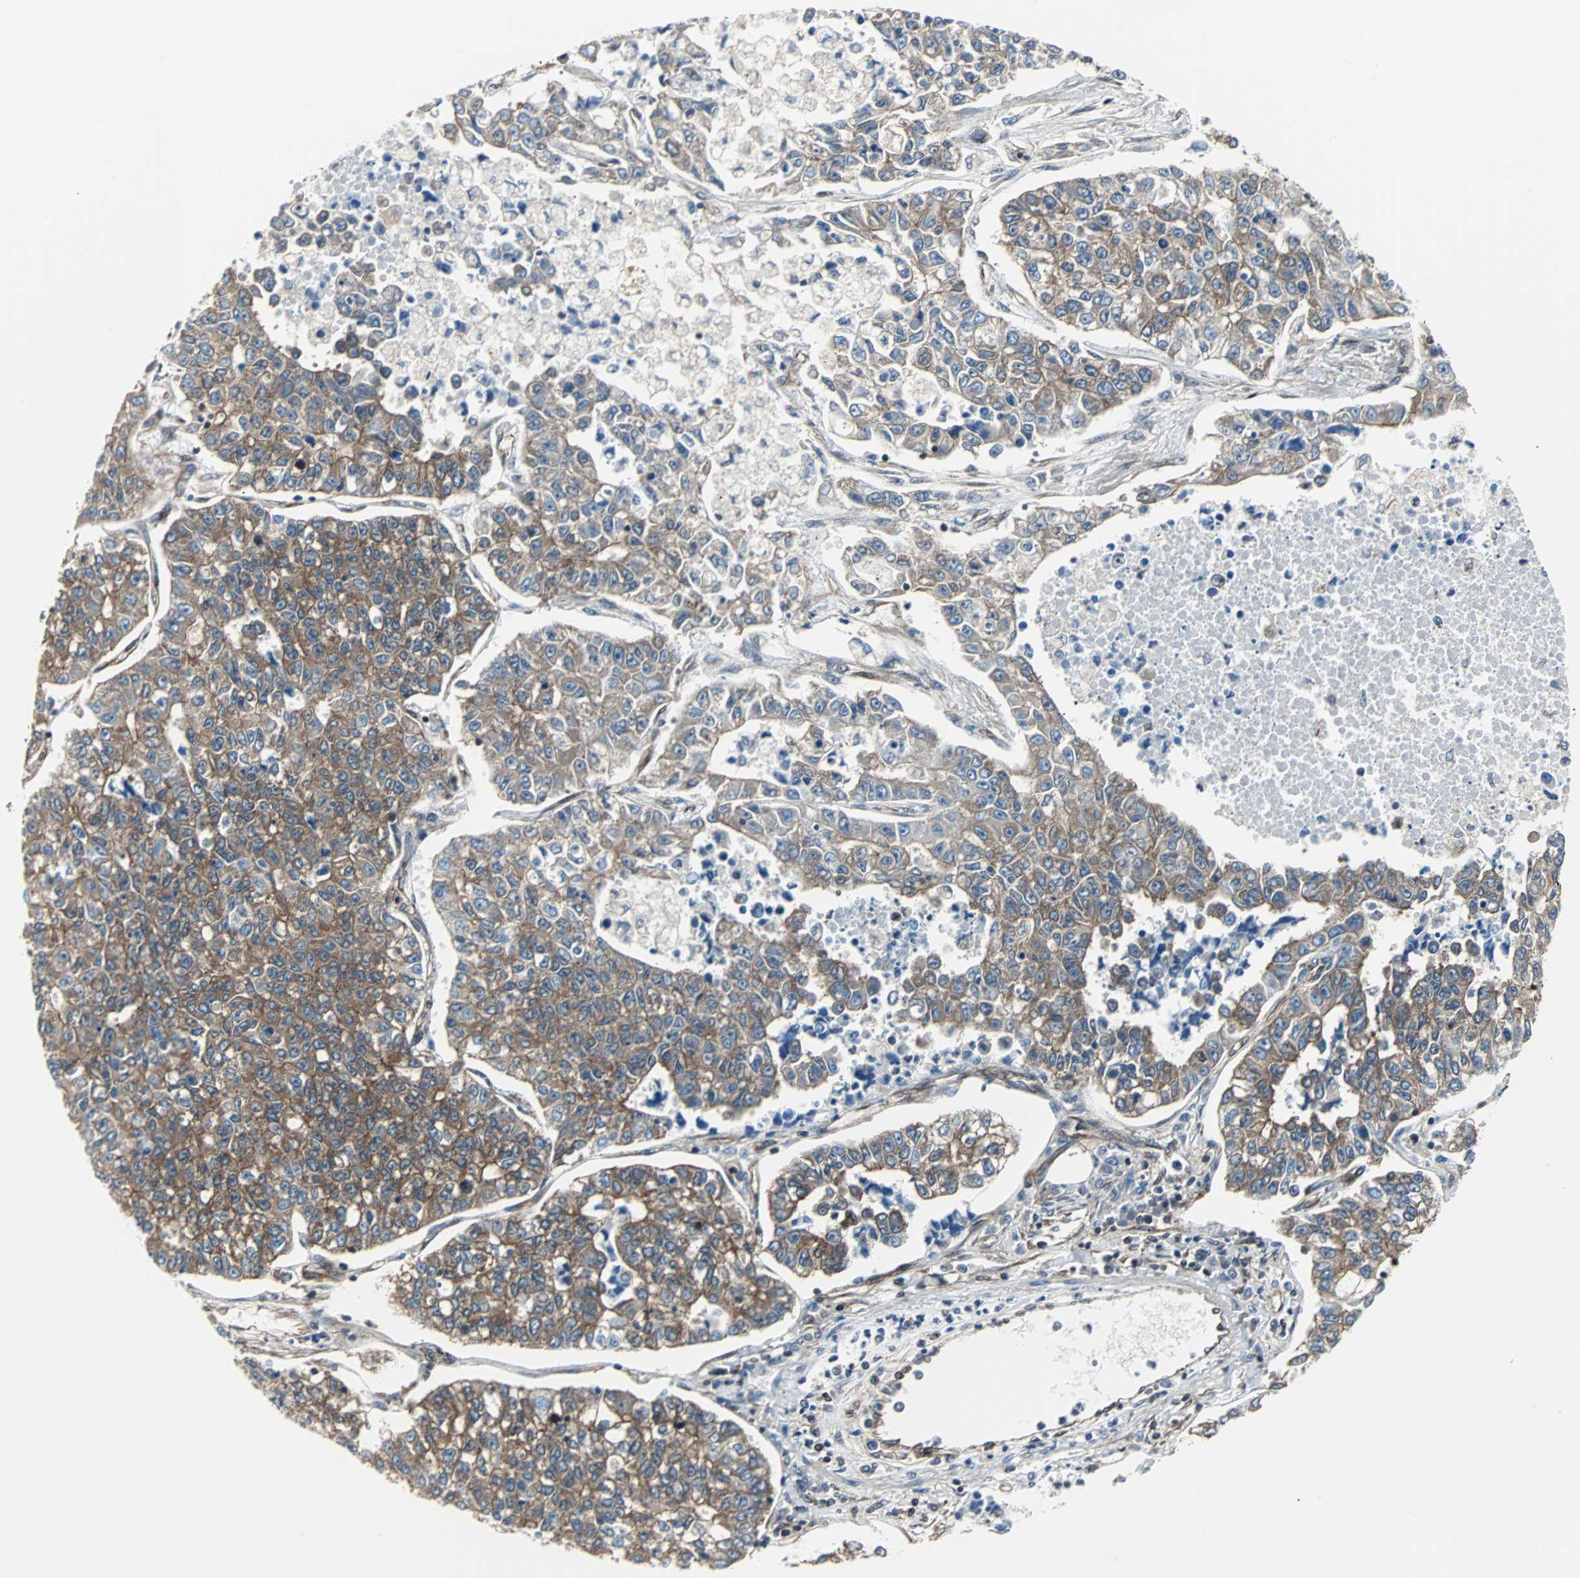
{"staining": {"intensity": "strong", "quantity": ">75%", "location": "cytoplasmic/membranous"}, "tissue": "lung cancer", "cell_type": "Tumor cells", "image_type": "cancer", "snomed": [{"axis": "morphology", "description": "Adenocarcinoma, NOS"}, {"axis": "topography", "description": "Lung"}], "caption": "Immunohistochemical staining of lung cancer shows high levels of strong cytoplasmic/membranous protein expression in about >75% of tumor cells. The protein is shown in brown color, while the nuclei are stained blue.", "gene": "RELA", "patient": {"sex": "male", "age": 49}}